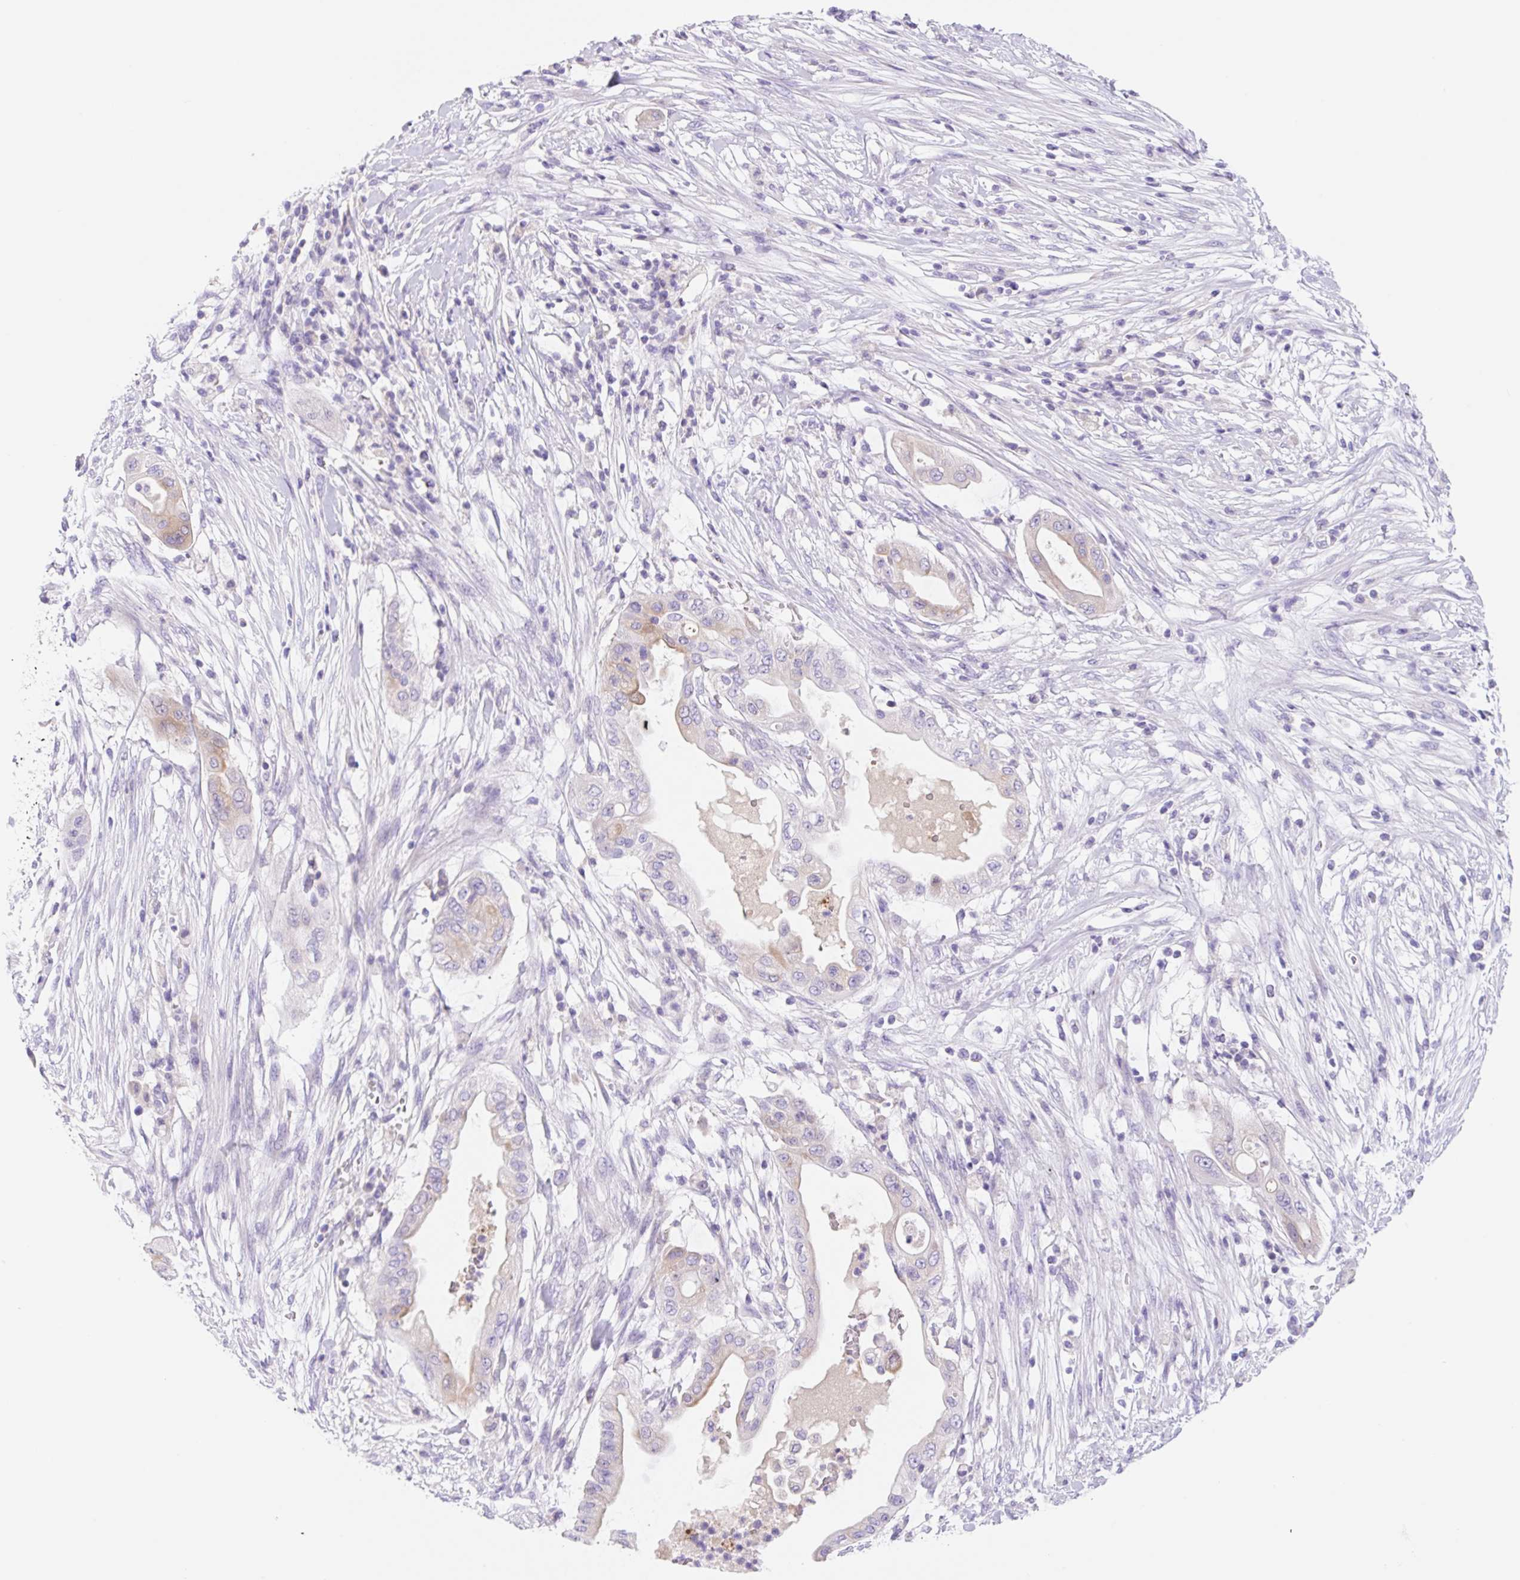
{"staining": {"intensity": "weak", "quantity": "<25%", "location": "cytoplasmic/membranous"}, "tissue": "pancreatic cancer", "cell_type": "Tumor cells", "image_type": "cancer", "snomed": [{"axis": "morphology", "description": "Adenocarcinoma, NOS"}, {"axis": "topography", "description": "Pancreas"}], "caption": "Protein analysis of adenocarcinoma (pancreatic) displays no significant staining in tumor cells. (DAB immunohistochemistry visualized using brightfield microscopy, high magnification).", "gene": "KLK8", "patient": {"sex": "male", "age": 68}}